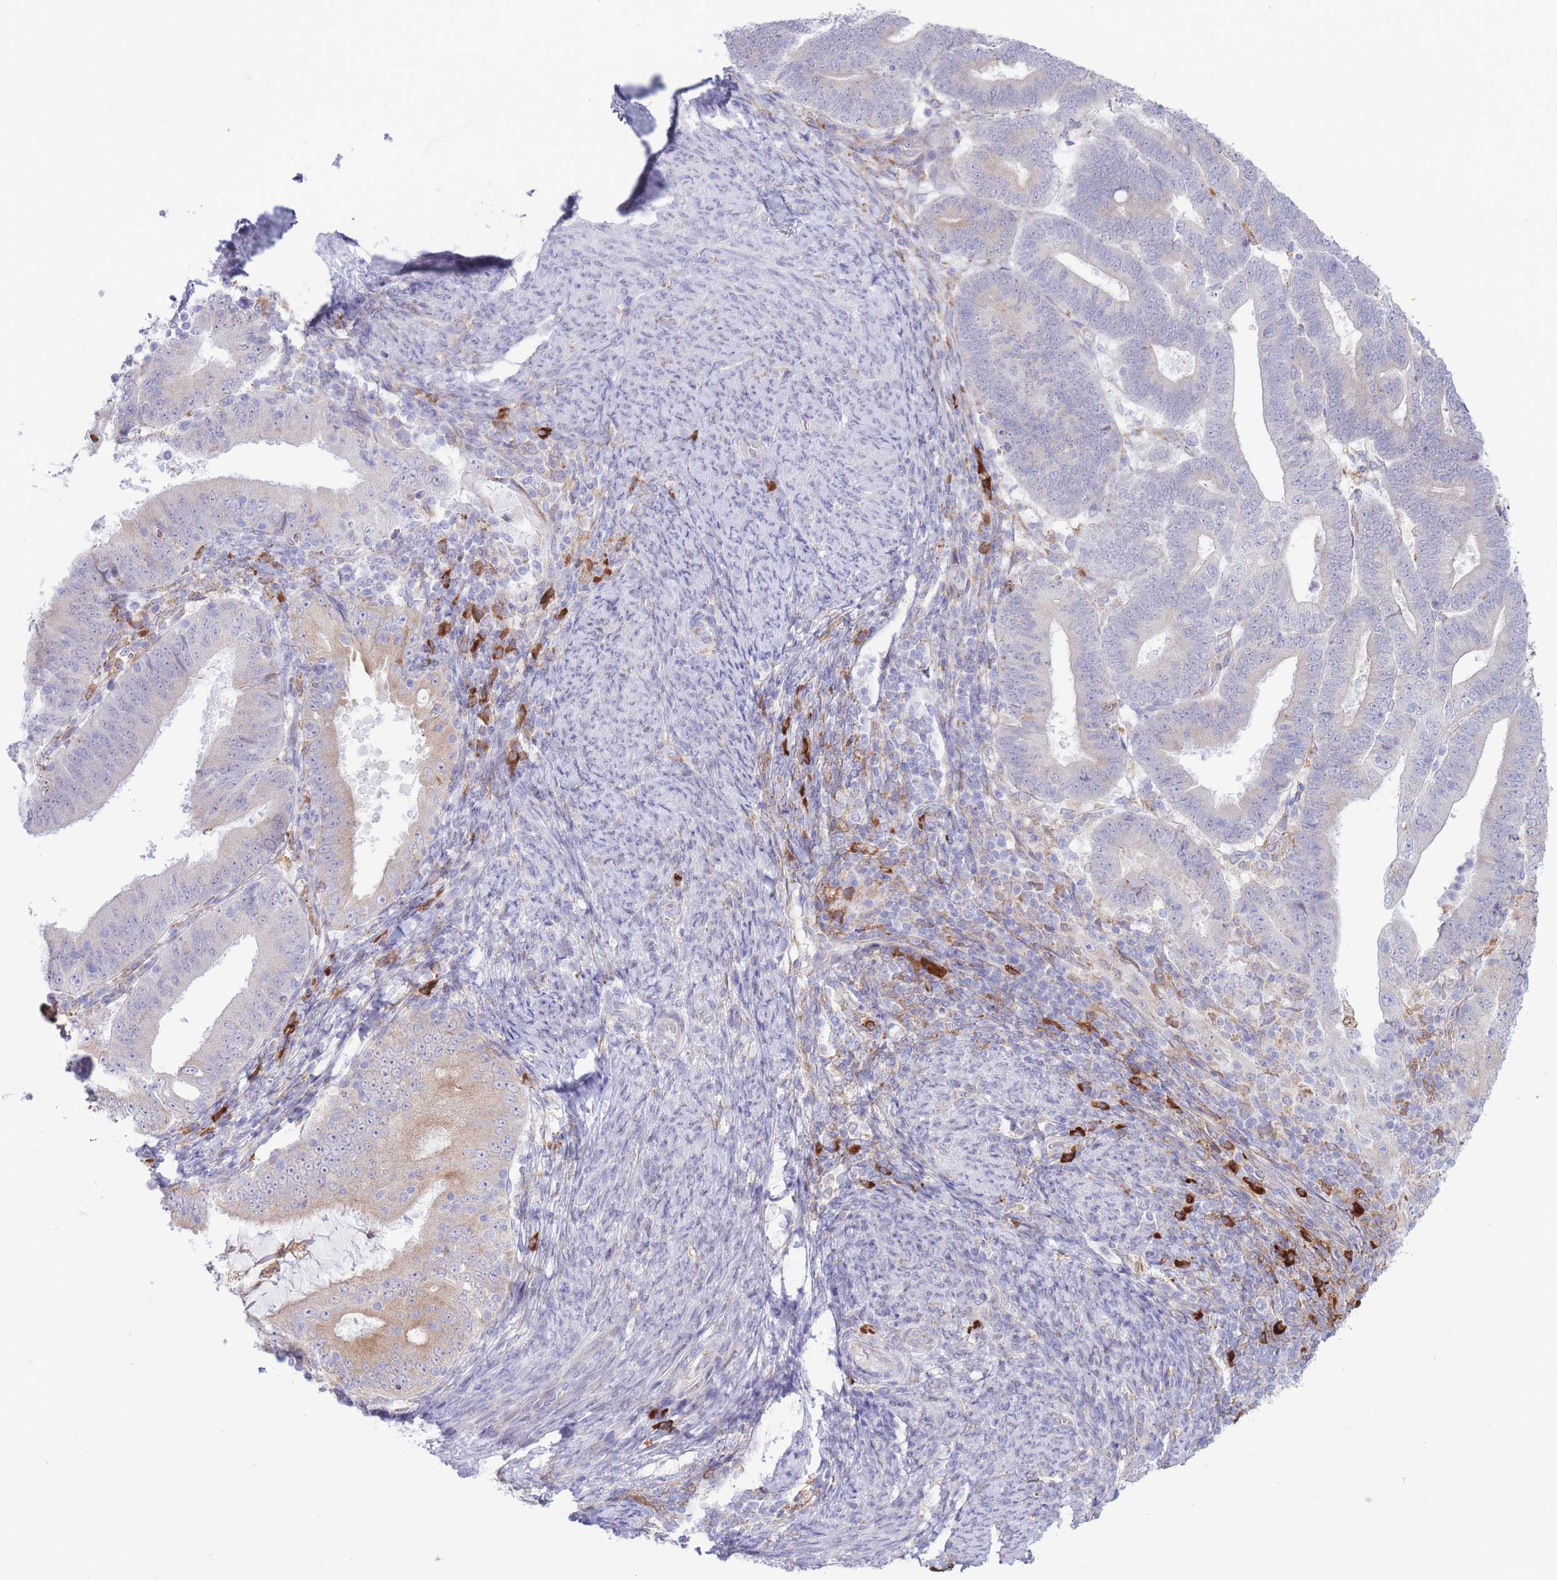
{"staining": {"intensity": "weak", "quantity": "<25%", "location": "cytoplasmic/membranous"}, "tissue": "endometrial cancer", "cell_type": "Tumor cells", "image_type": "cancer", "snomed": [{"axis": "morphology", "description": "Adenocarcinoma, NOS"}, {"axis": "topography", "description": "Endometrium"}], "caption": "Human endometrial cancer stained for a protein using IHC demonstrates no expression in tumor cells.", "gene": "MYDGF", "patient": {"sex": "female", "age": 70}}